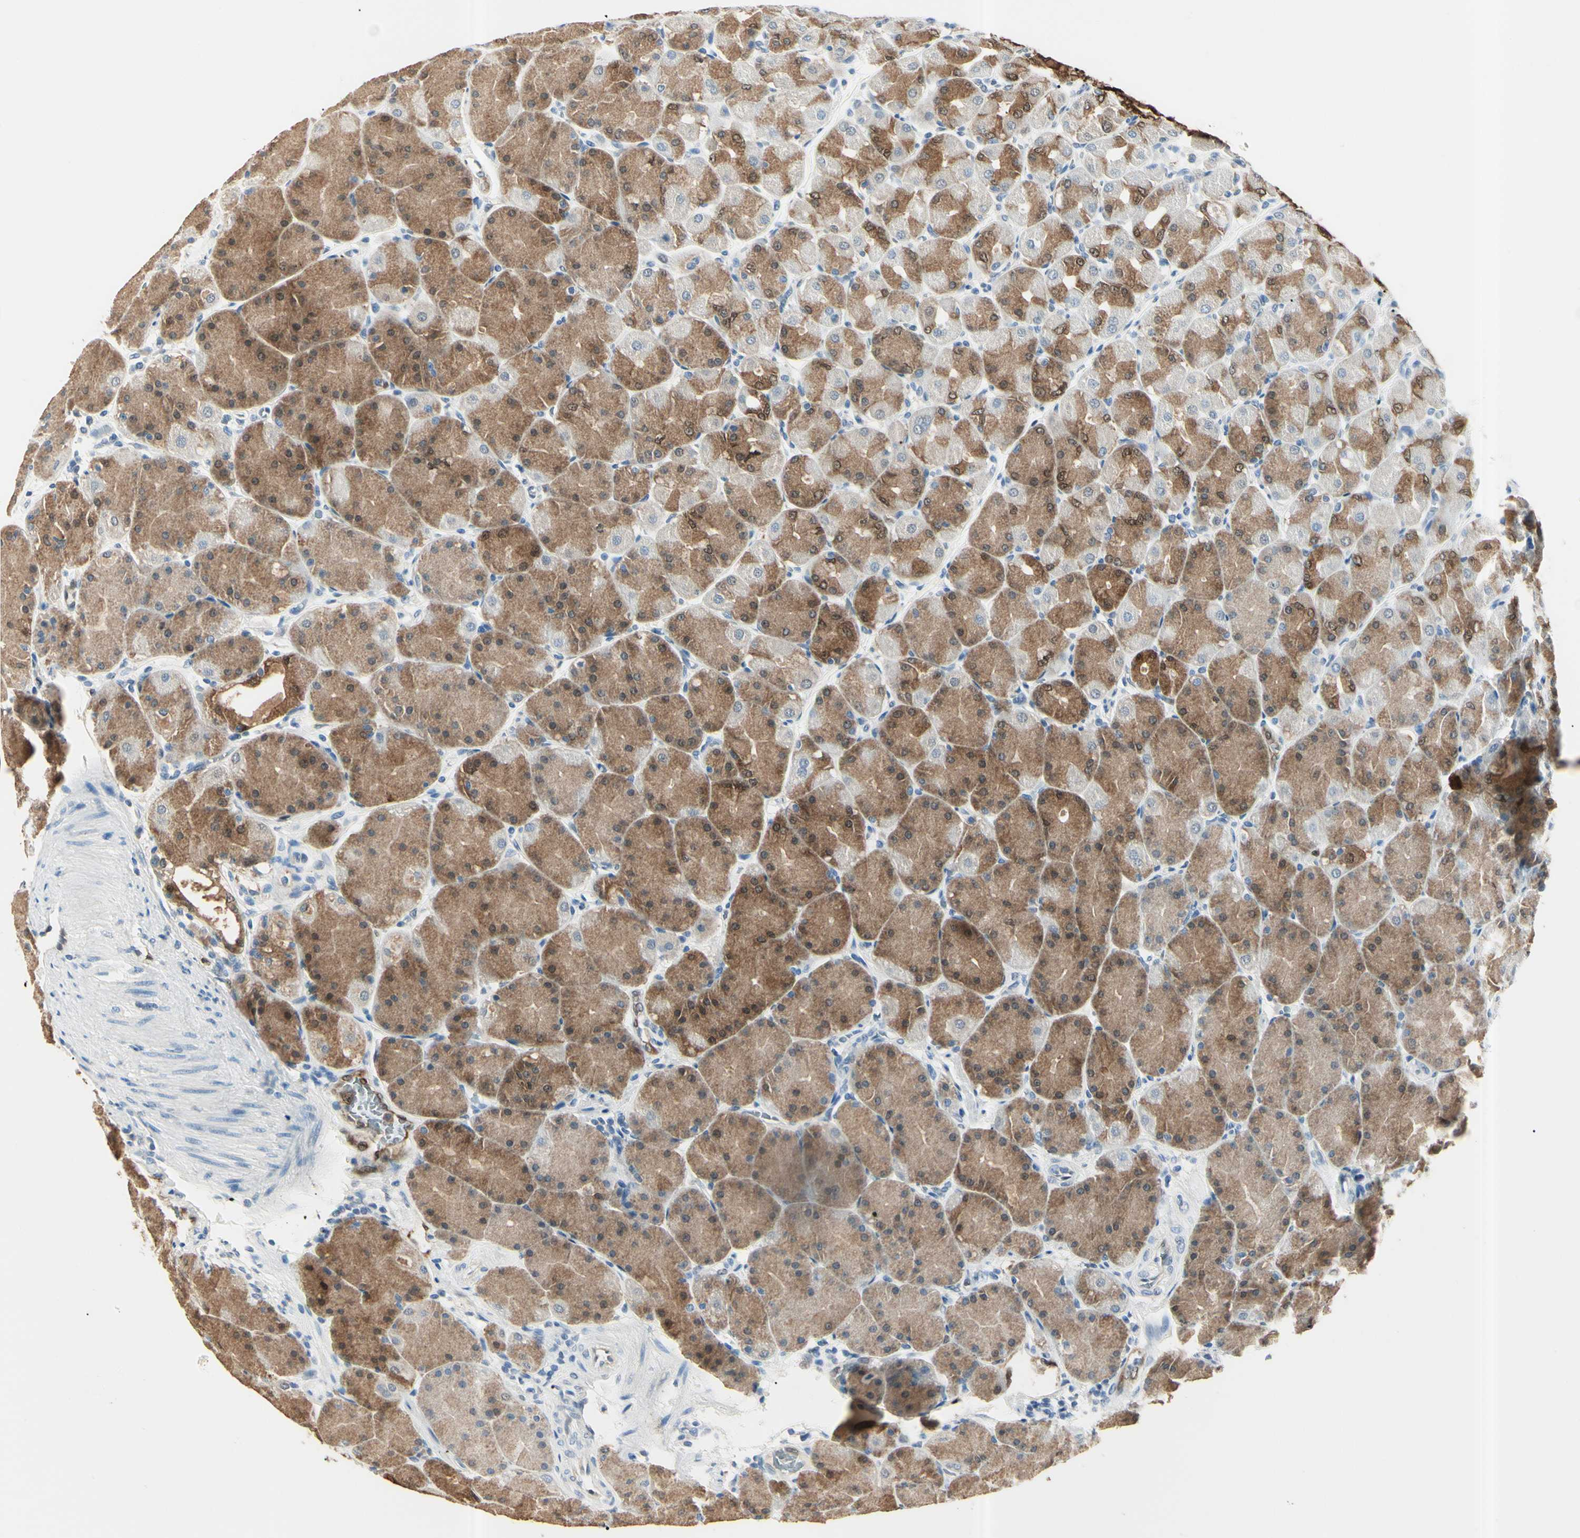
{"staining": {"intensity": "moderate", "quantity": "25%-75%", "location": "cytoplasmic/membranous"}, "tissue": "stomach", "cell_type": "Glandular cells", "image_type": "normal", "snomed": [{"axis": "morphology", "description": "Normal tissue, NOS"}, {"axis": "topography", "description": "Stomach, upper"}], "caption": "A brown stain highlights moderate cytoplasmic/membranous staining of a protein in glandular cells of benign human stomach.", "gene": "AKR1C3", "patient": {"sex": "female", "age": 56}}